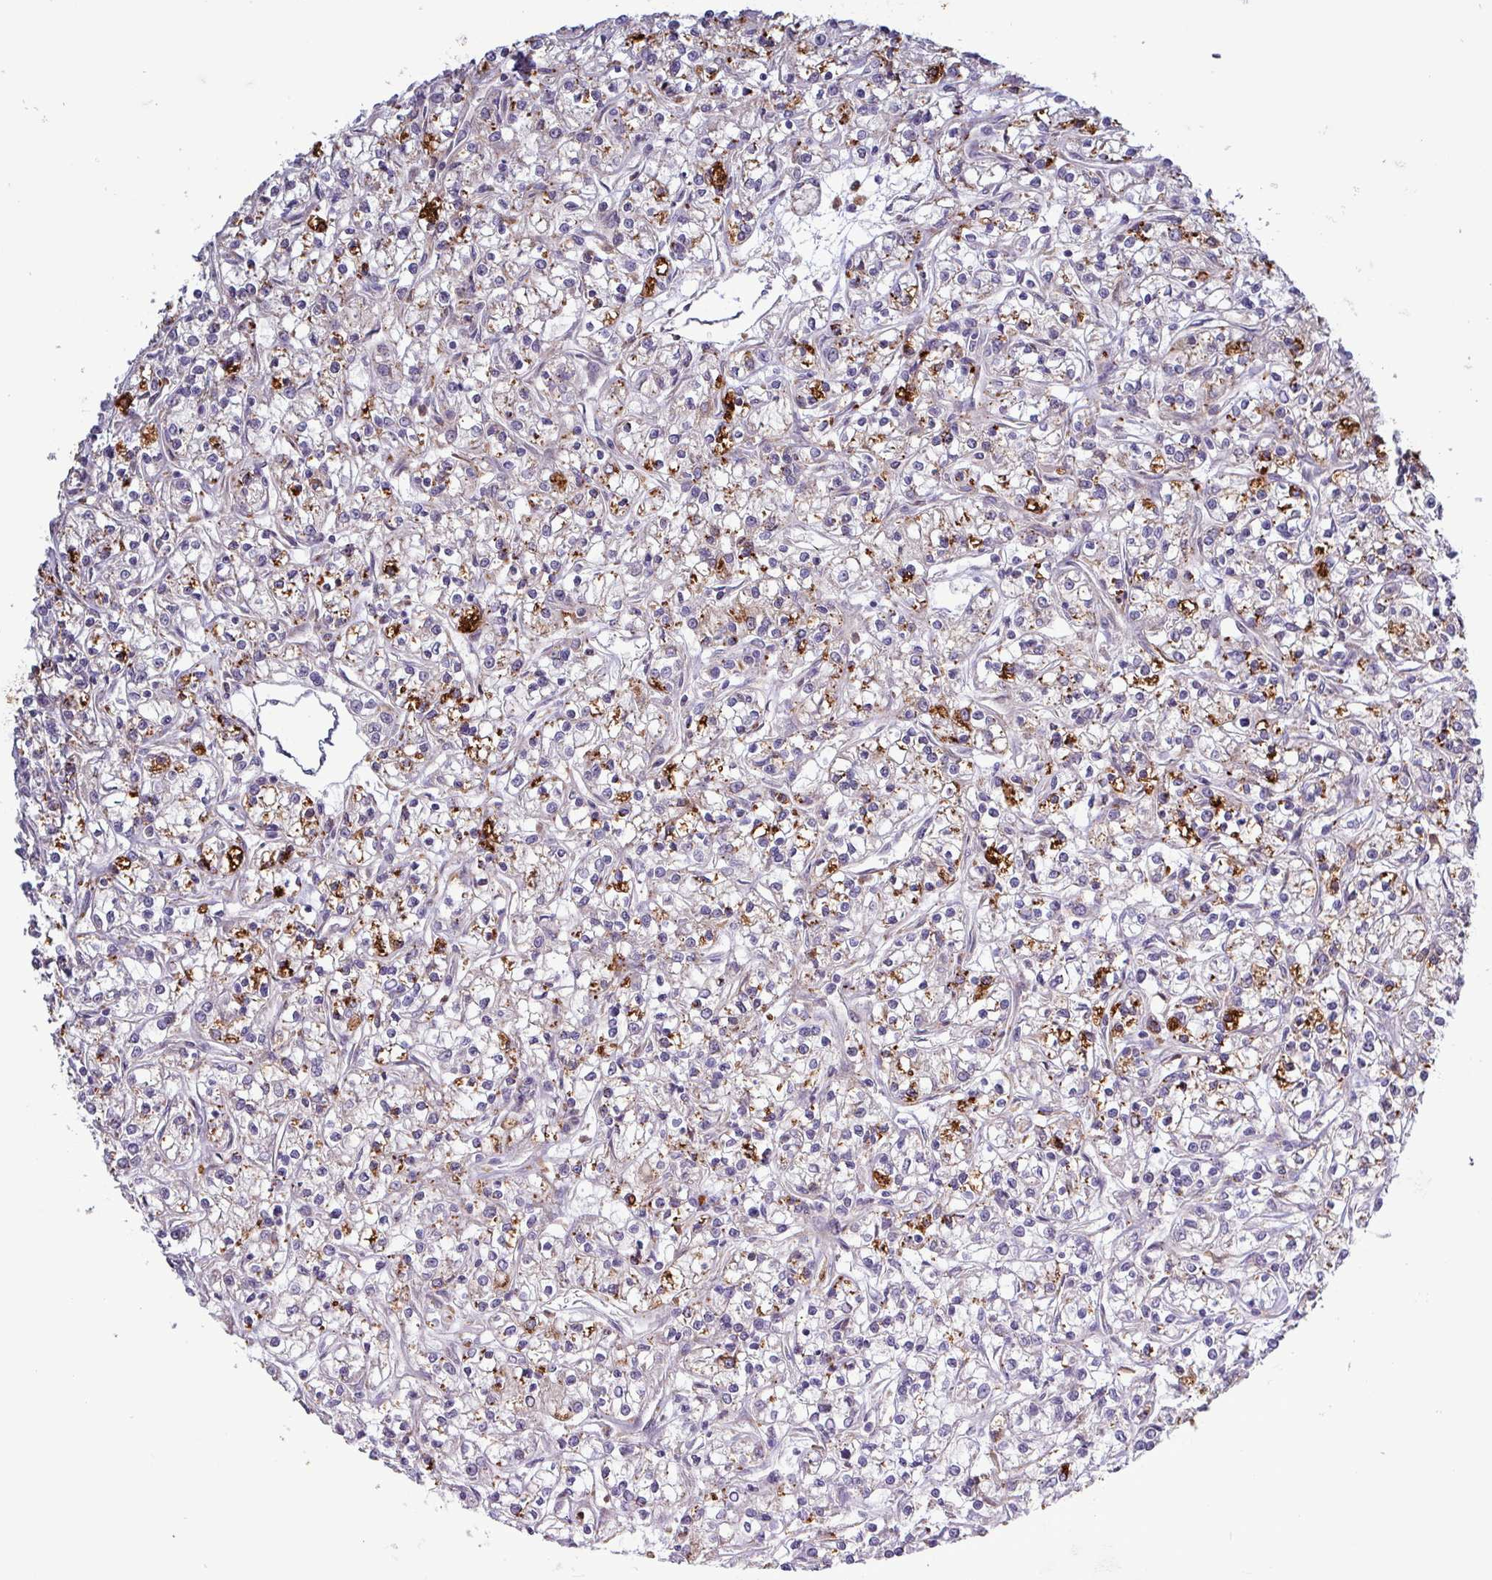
{"staining": {"intensity": "weak", "quantity": "<25%", "location": "cytoplasmic/membranous"}, "tissue": "renal cancer", "cell_type": "Tumor cells", "image_type": "cancer", "snomed": [{"axis": "morphology", "description": "Adenocarcinoma, NOS"}, {"axis": "topography", "description": "Kidney"}], "caption": "There is no significant positivity in tumor cells of renal adenocarcinoma.", "gene": "PLIN2", "patient": {"sex": "female", "age": 59}}